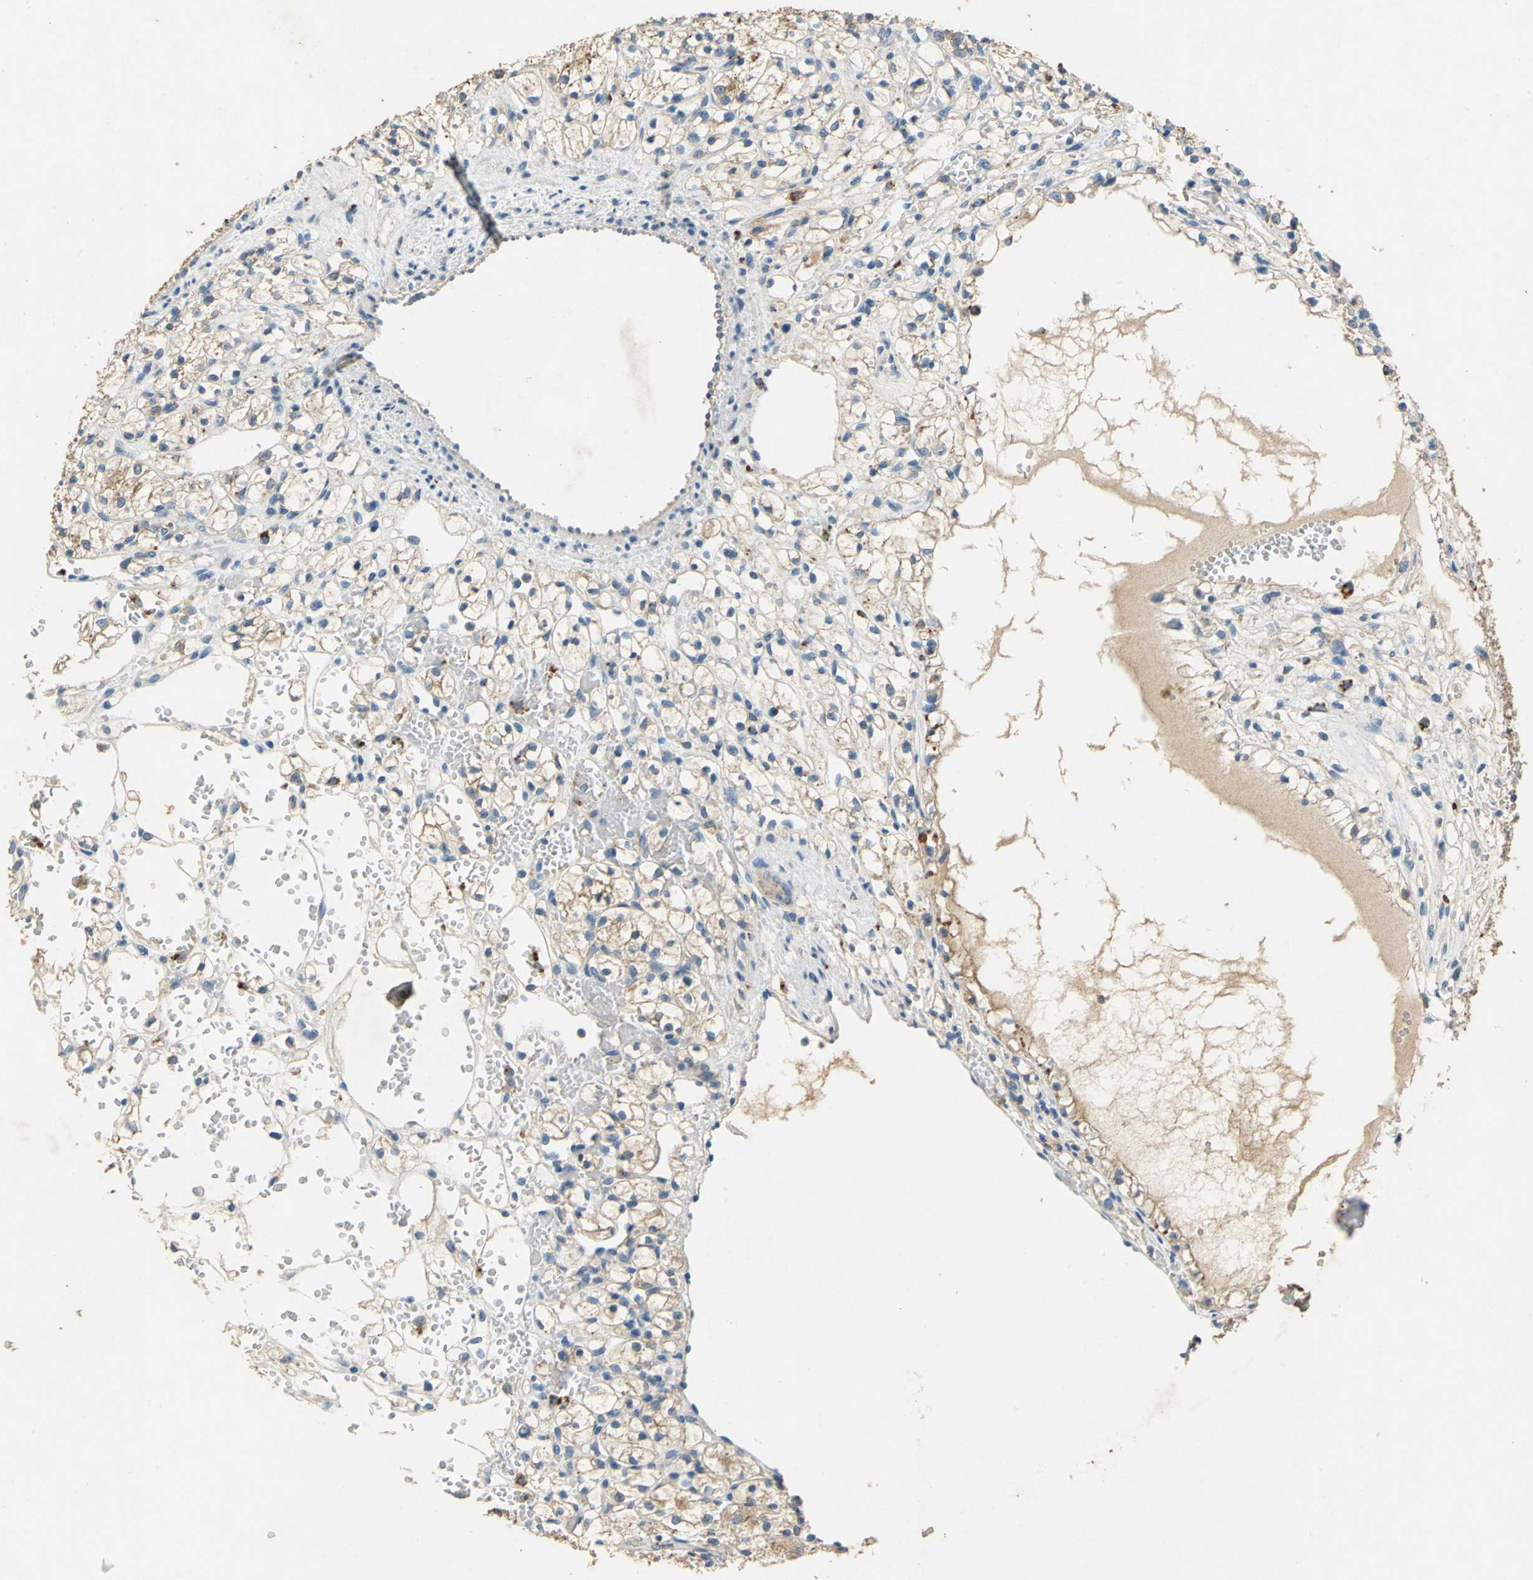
{"staining": {"intensity": "weak", "quantity": ">75%", "location": "cytoplasmic/membranous"}, "tissue": "renal cancer", "cell_type": "Tumor cells", "image_type": "cancer", "snomed": [{"axis": "morphology", "description": "Adenocarcinoma, NOS"}, {"axis": "topography", "description": "Kidney"}], "caption": "Protein expression analysis of human adenocarcinoma (renal) reveals weak cytoplasmic/membranous staining in approximately >75% of tumor cells. The staining is performed using DAB brown chromogen to label protein expression. The nuclei are counter-stained blue using hematoxylin.", "gene": "ADAMTS5", "patient": {"sex": "female", "age": 60}}